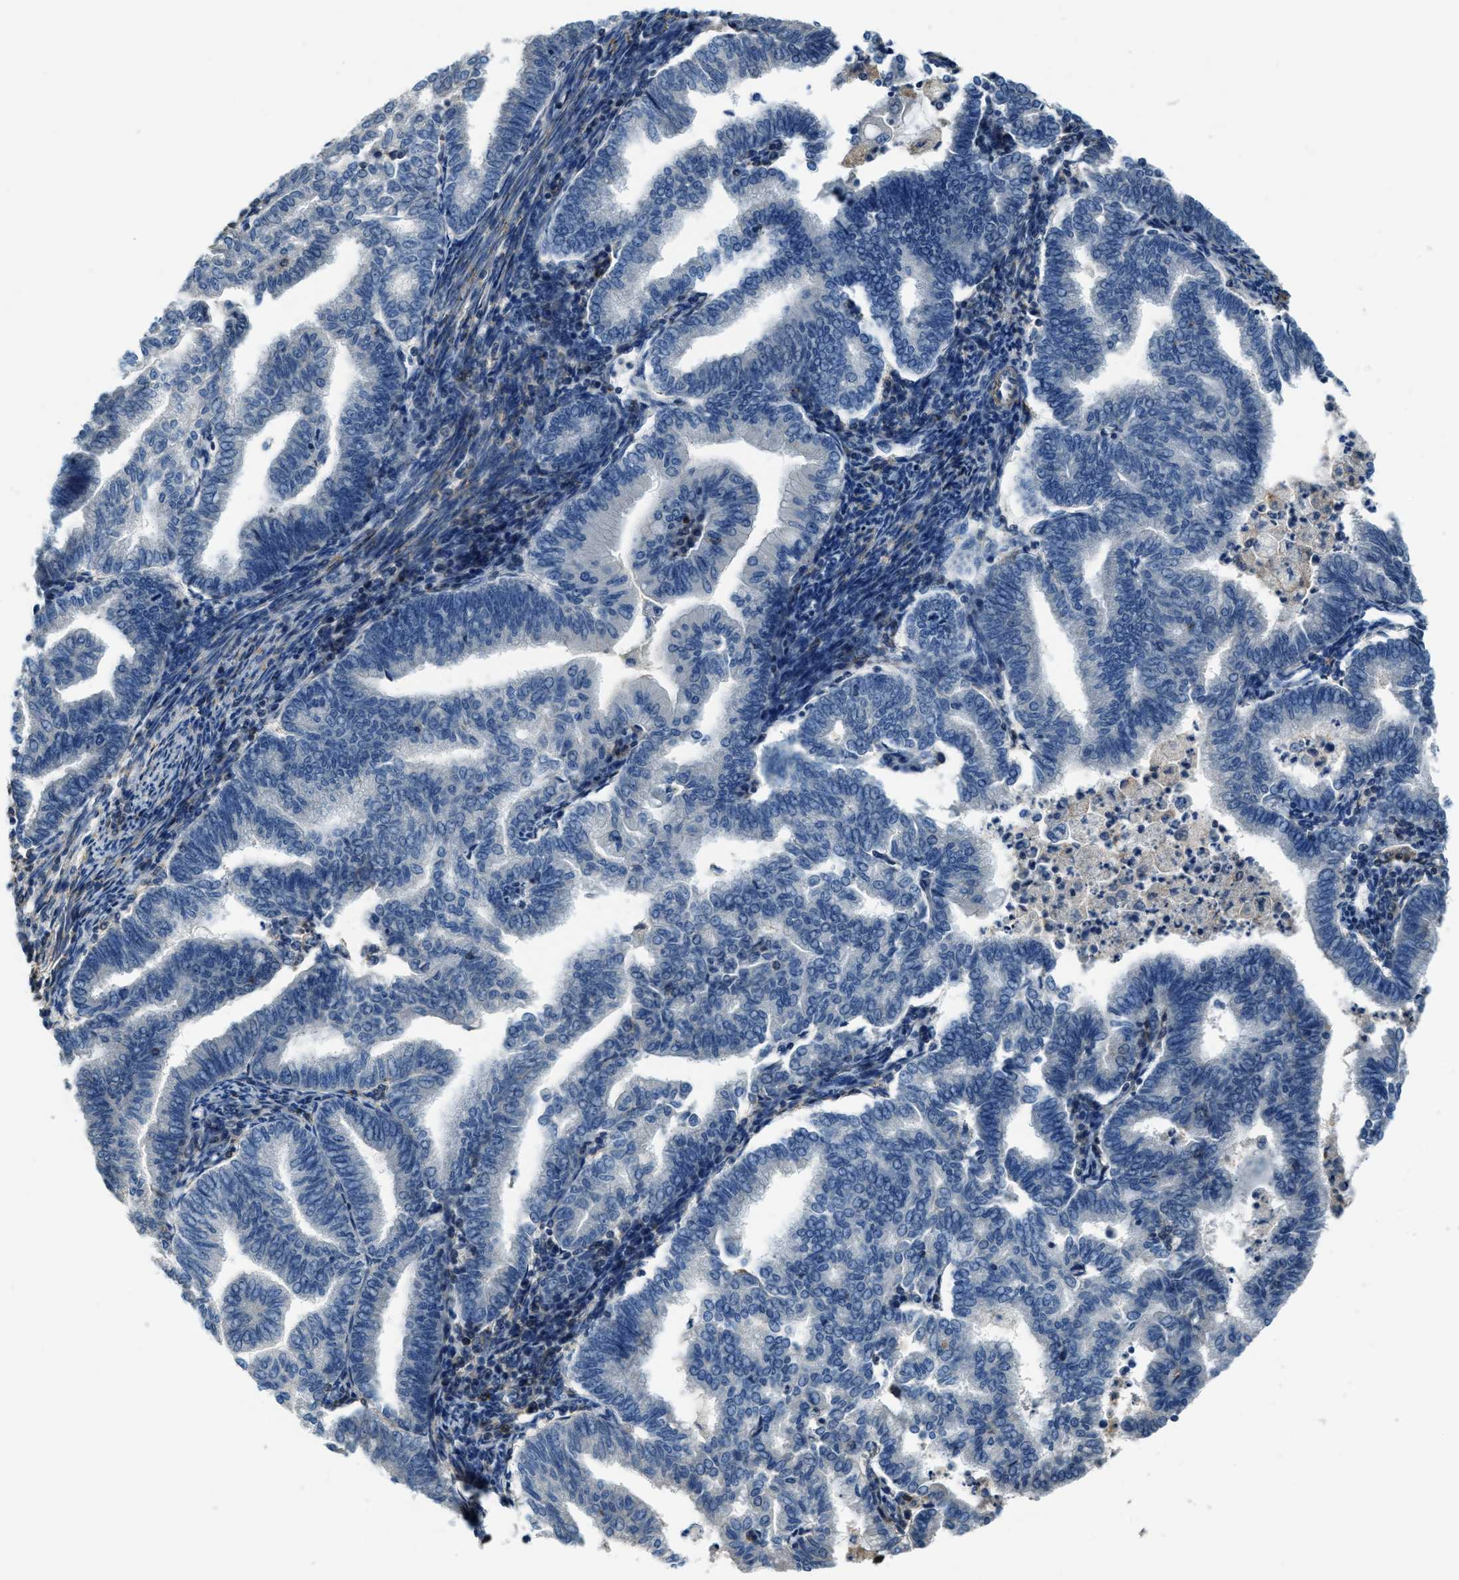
{"staining": {"intensity": "negative", "quantity": "none", "location": "none"}, "tissue": "endometrial cancer", "cell_type": "Tumor cells", "image_type": "cancer", "snomed": [{"axis": "morphology", "description": "Polyp, NOS"}, {"axis": "morphology", "description": "Adenocarcinoma, NOS"}, {"axis": "morphology", "description": "Adenoma, NOS"}, {"axis": "topography", "description": "Endometrium"}], "caption": "Photomicrograph shows no protein expression in tumor cells of adenoma (endometrial) tissue.", "gene": "MYO1G", "patient": {"sex": "female", "age": 79}}